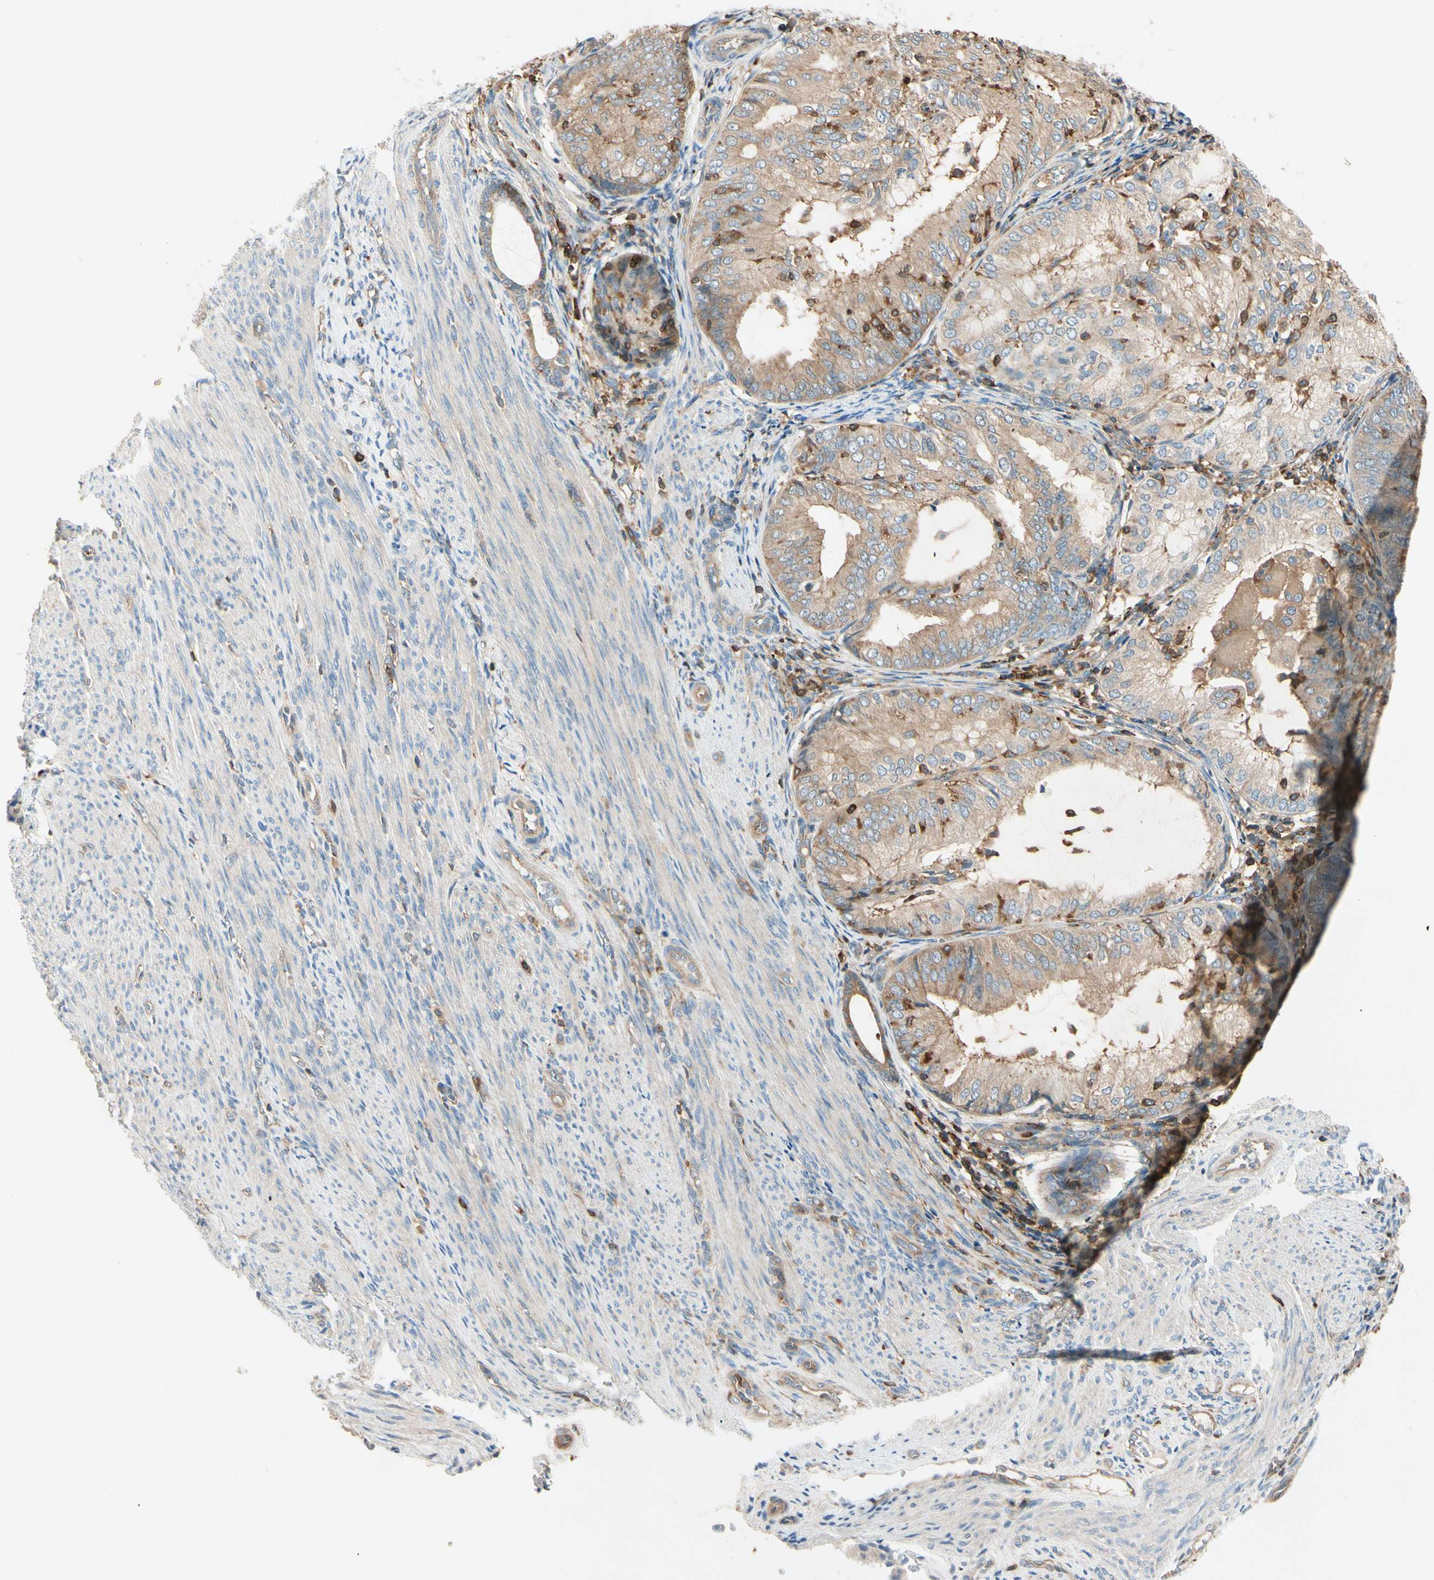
{"staining": {"intensity": "weak", "quantity": ">75%", "location": "cytoplasmic/membranous"}, "tissue": "endometrial cancer", "cell_type": "Tumor cells", "image_type": "cancer", "snomed": [{"axis": "morphology", "description": "Adenocarcinoma, NOS"}, {"axis": "topography", "description": "Endometrium"}], "caption": "A low amount of weak cytoplasmic/membranous expression is identified in approximately >75% of tumor cells in adenocarcinoma (endometrial) tissue.", "gene": "CAPZA2", "patient": {"sex": "female", "age": 81}}